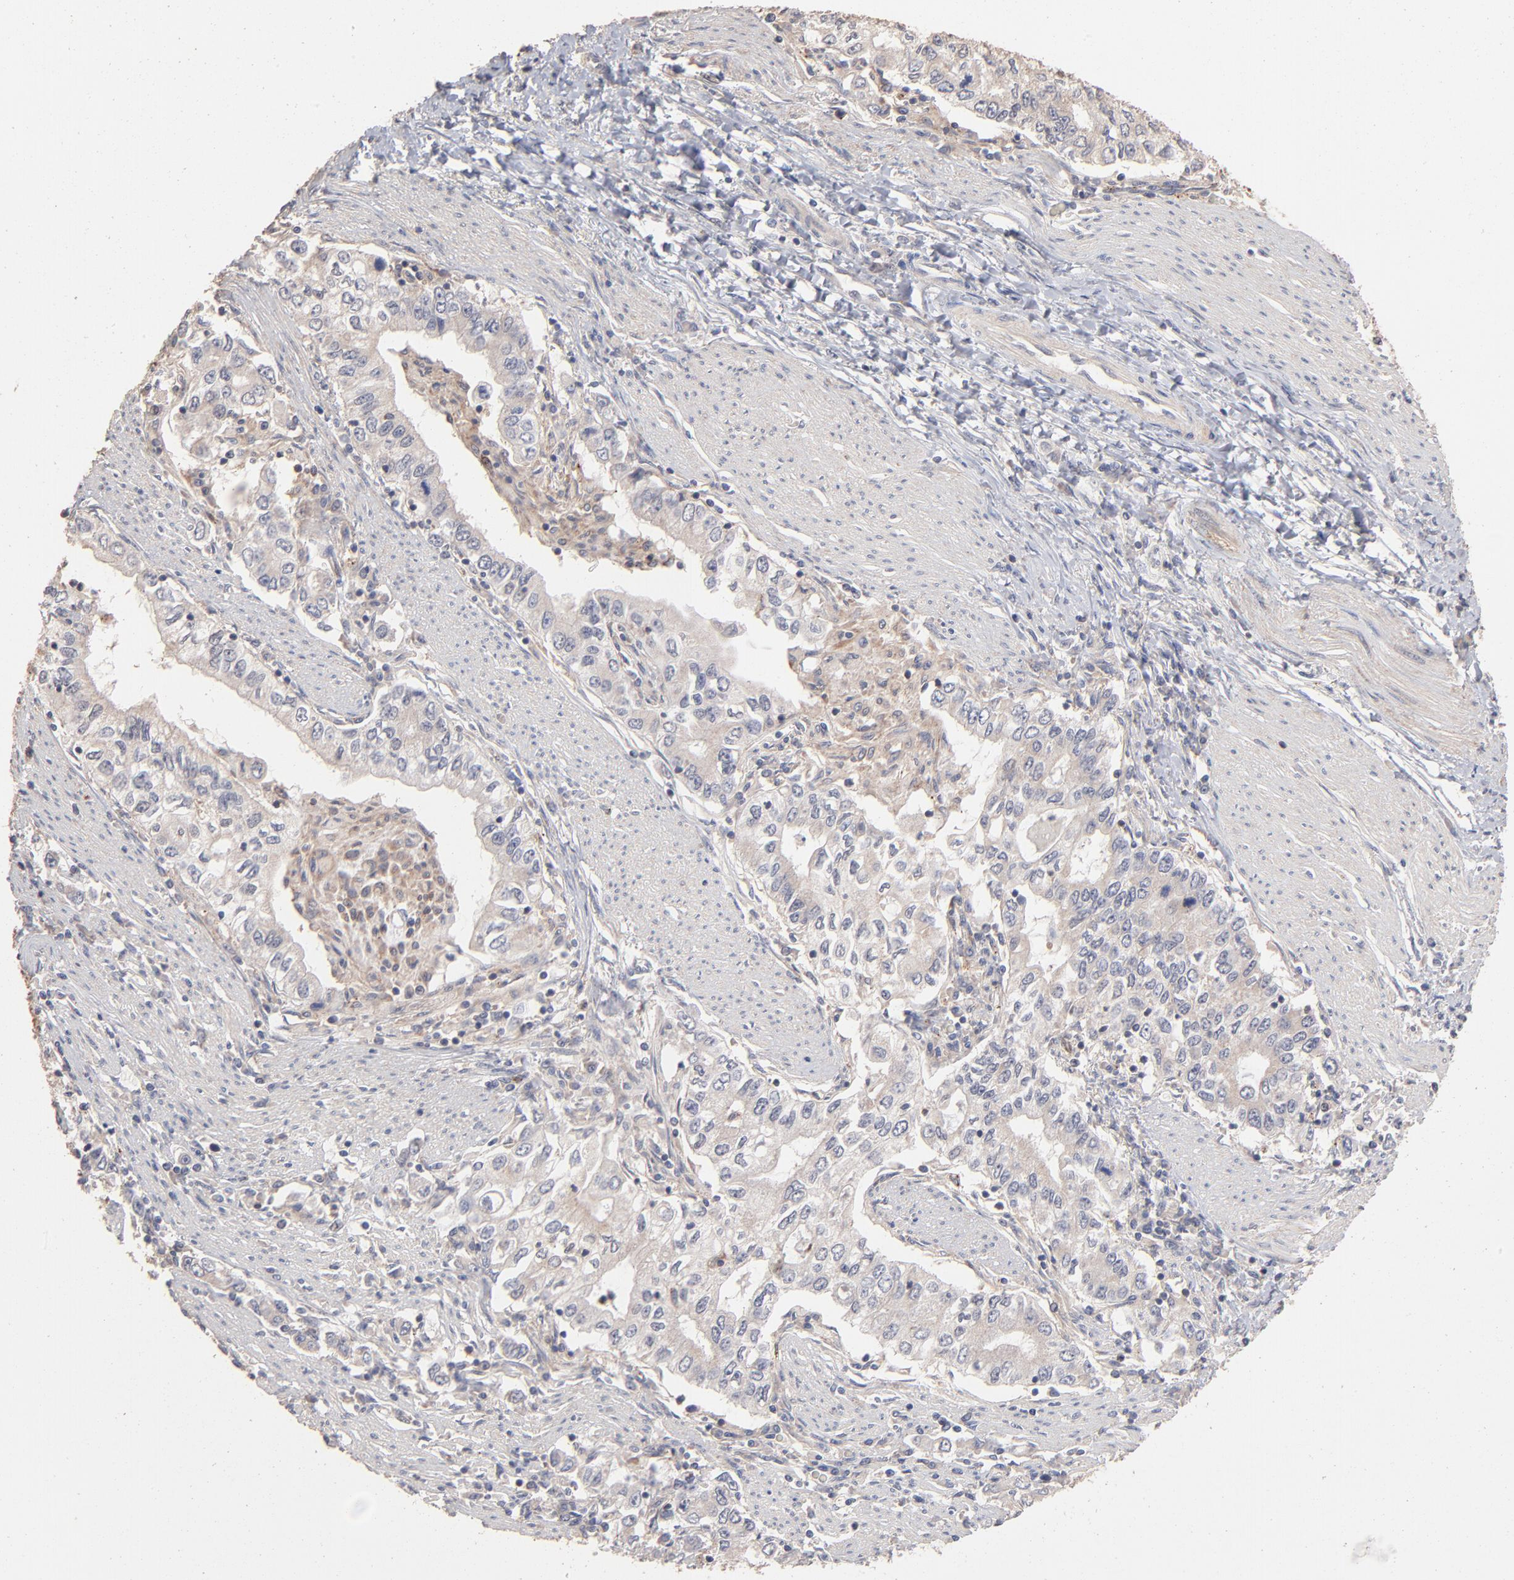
{"staining": {"intensity": "weak", "quantity": ">75%", "location": "cytoplasmic/membranous"}, "tissue": "stomach cancer", "cell_type": "Tumor cells", "image_type": "cancer", "snomed": [{"axis": "morphology", "description": "Adenocarcinoma, NOS"}, {"axis": "topography", "description": "Stomach, lower"}], "caption": "Stomach adenocarcinoma stained with IHC shows weak cytoplasmic/membranous expression in about >75% of tumor cells. The staining was performed using DAB (3,3'-diaminobenzidine), with brown indicating positive protein expression. Nuclei are stained blue with hematoxylin.", "gene": "IVNS1ABP", "patient": {"sex": "female", "age": 72}}